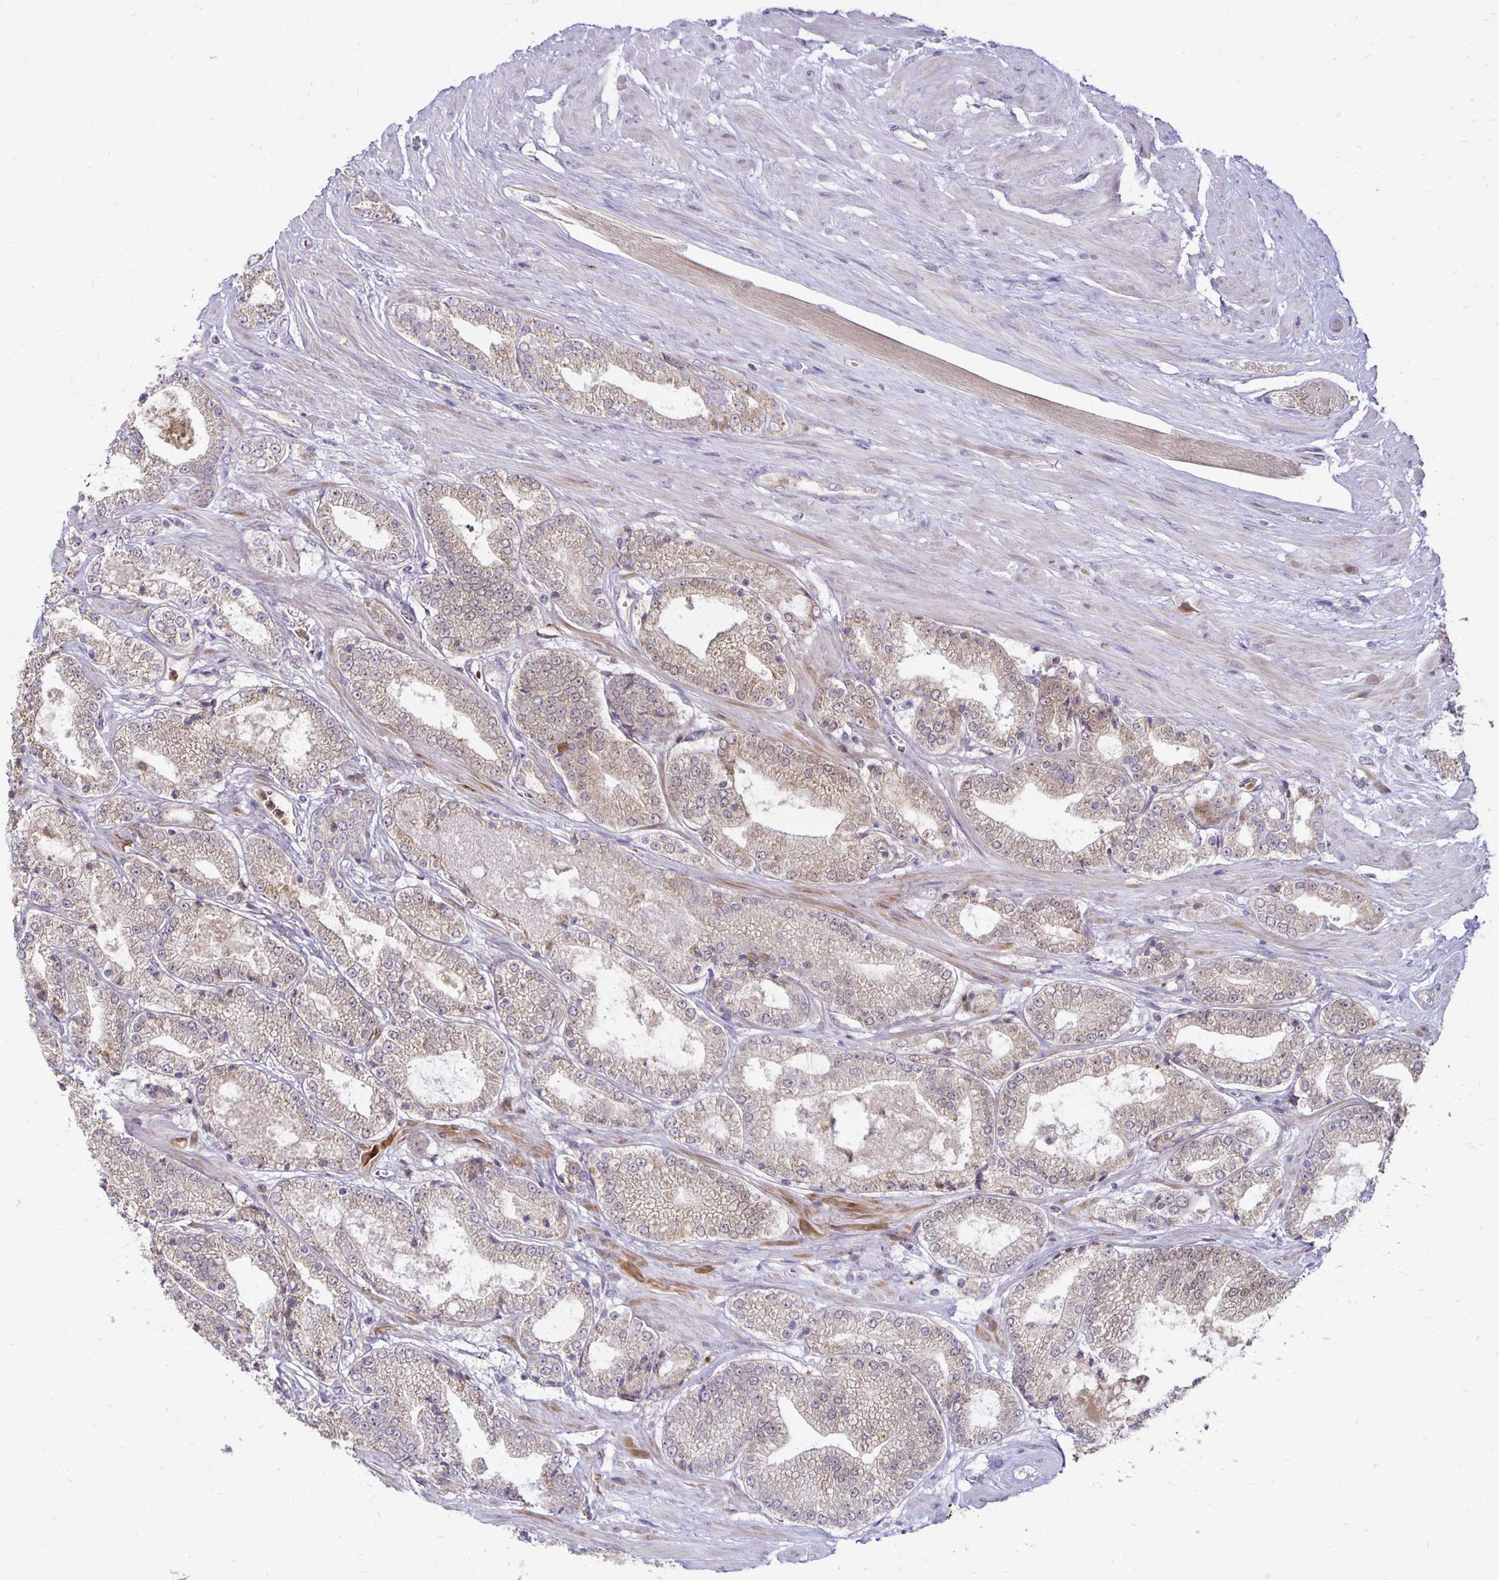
{"staining": {"intensity": "weak", "quantity": ">75%", "location": "cytoplasmic/membranous"}, "tissue": "prostate cancer", "cell_type": "Tumor cells", "image_type": "cancer", "snomed": [{"axis": "morphology", "description": "Adenocarcinoma, High grade"}, {"axis": "topography", "description": "Prostate"}], "caption": "Protein analysis of prostate cancer tissue reveals weak cytoplasmic/membranous expression in about >75% of tumor cells.", "gene": "FN3K", "patient": {"sex": "male", "age": 64}}